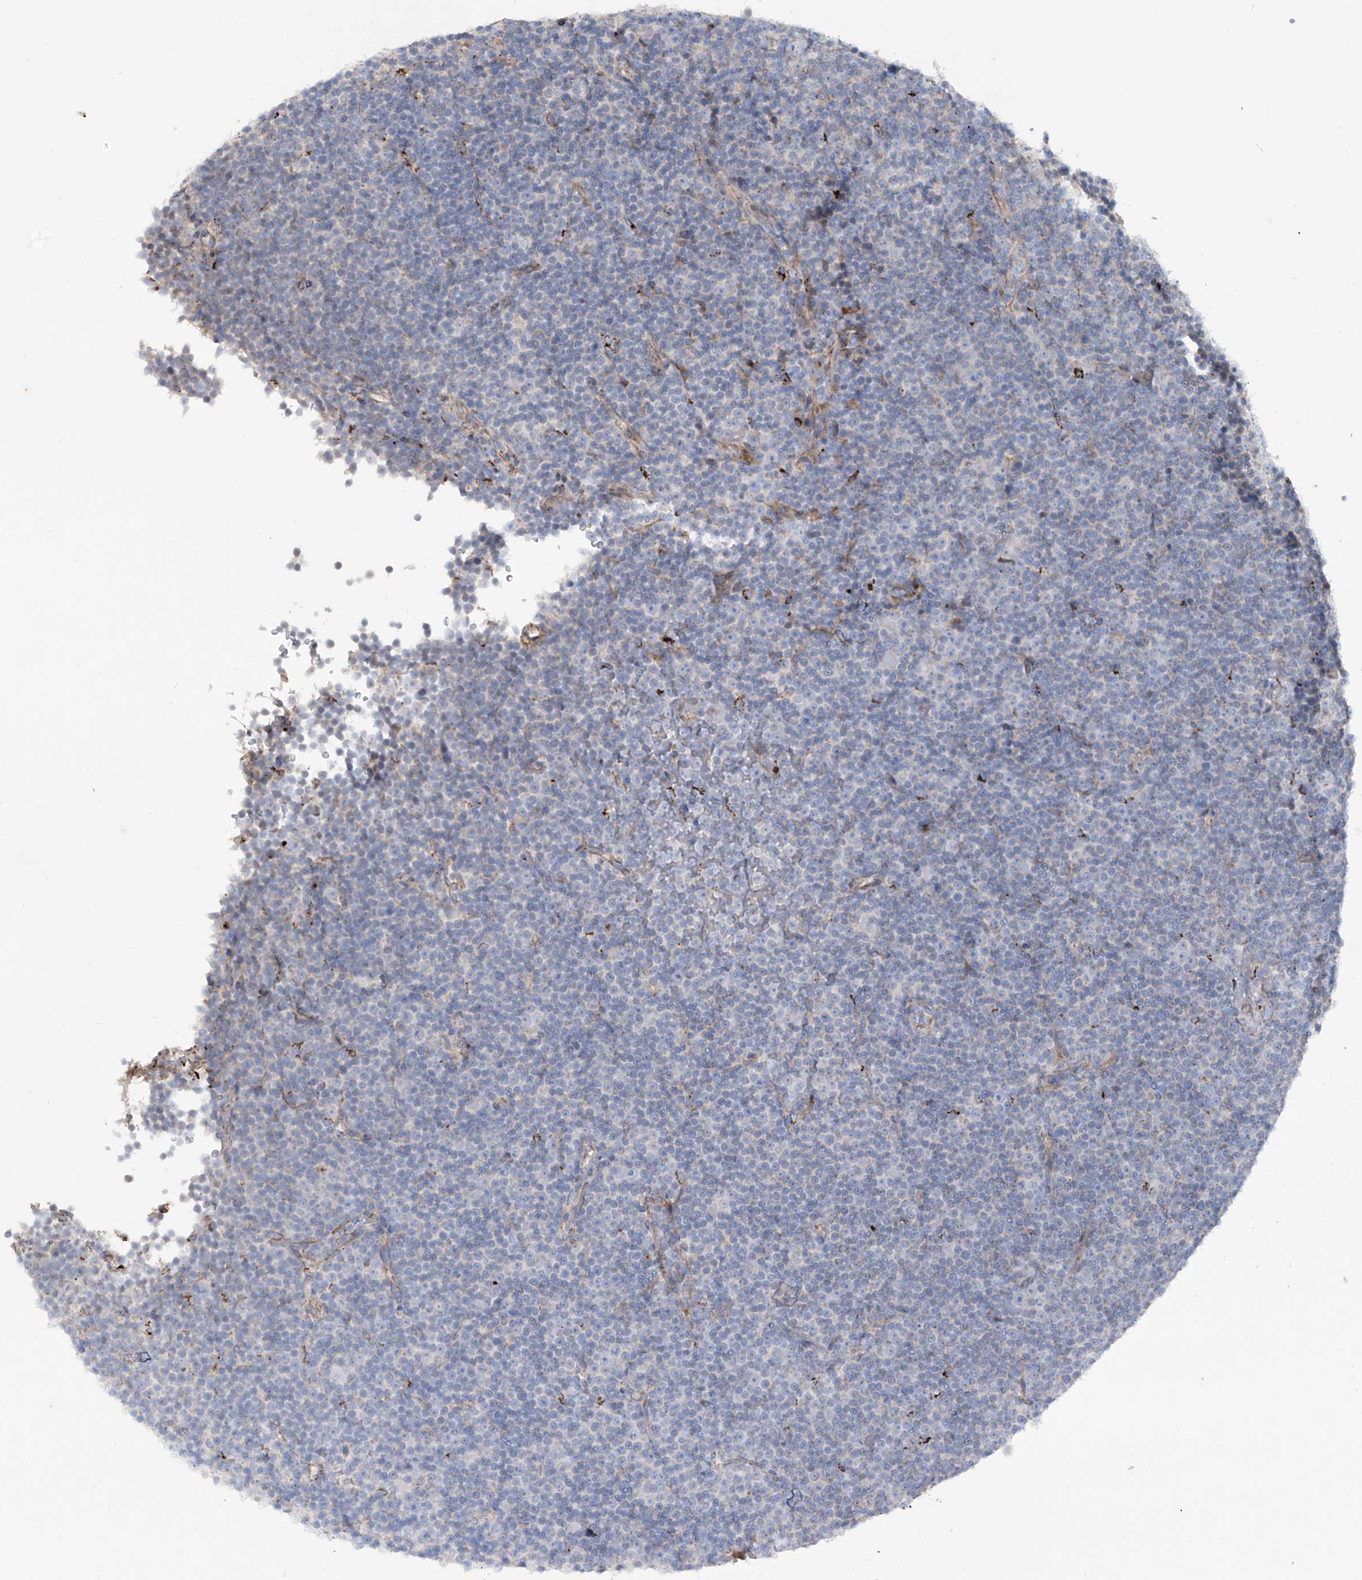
{"staining": {"intensity": "negative", "quantity": "none", "location": "none"}, "tissue": "lymphoma", "cell_type": "Tumor cells", "image_type": "cancer", "snomed": [{"axis": "morphology", "description": "Malignant lymphoma, non-Hodgkin's type, Low grade"}, {"axis": "topography", "description": "Lymph node"}], "caption": "Immunohistochemistry histopathology image of neoplastic tissue: low-grade malignant lymphoma, non-Hodgkin's type stained with DAB shows no significant protein expression in tumor cells. (IHC, brightfield microscopy, high magnification).", "gene": "CDH5", "patient": {"sex": "female", "age": 67}}